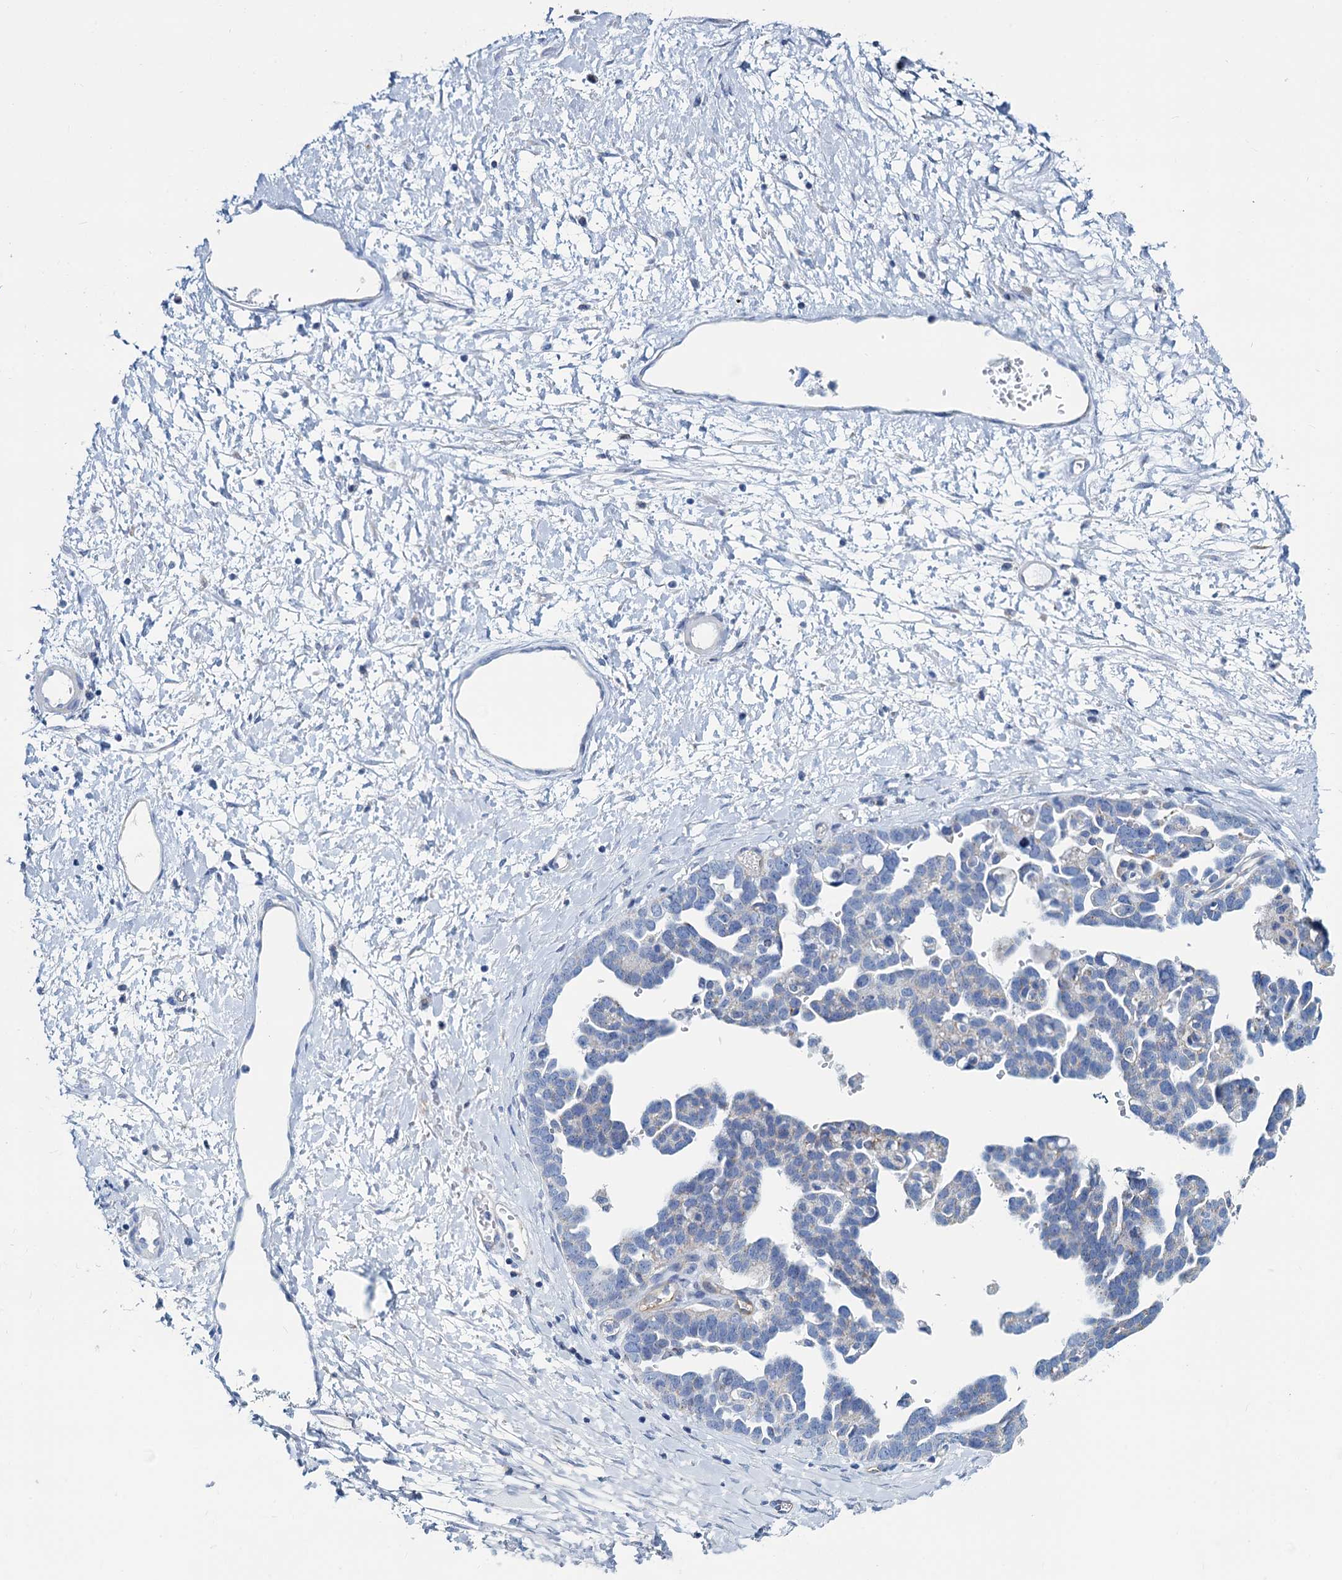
{"staining": {"intensity": "negative", "quantity": "none", "location": "none"}, "tissue": "ovarian cancer", "cell_type": "Tumor cells", "image_type": "cancer", "snomed": [{"axis": "morphology", "description": "Cystadenocarcinoma, serous, NOS"}, {"axis": "topography", "description": "Ovary"}], "caption": "Protein analysis of ovarian cancer exhibits no significant expression in tumor cells.", "gene": "SLC1A3", "patient": {"sex": "female", "age": 54}}